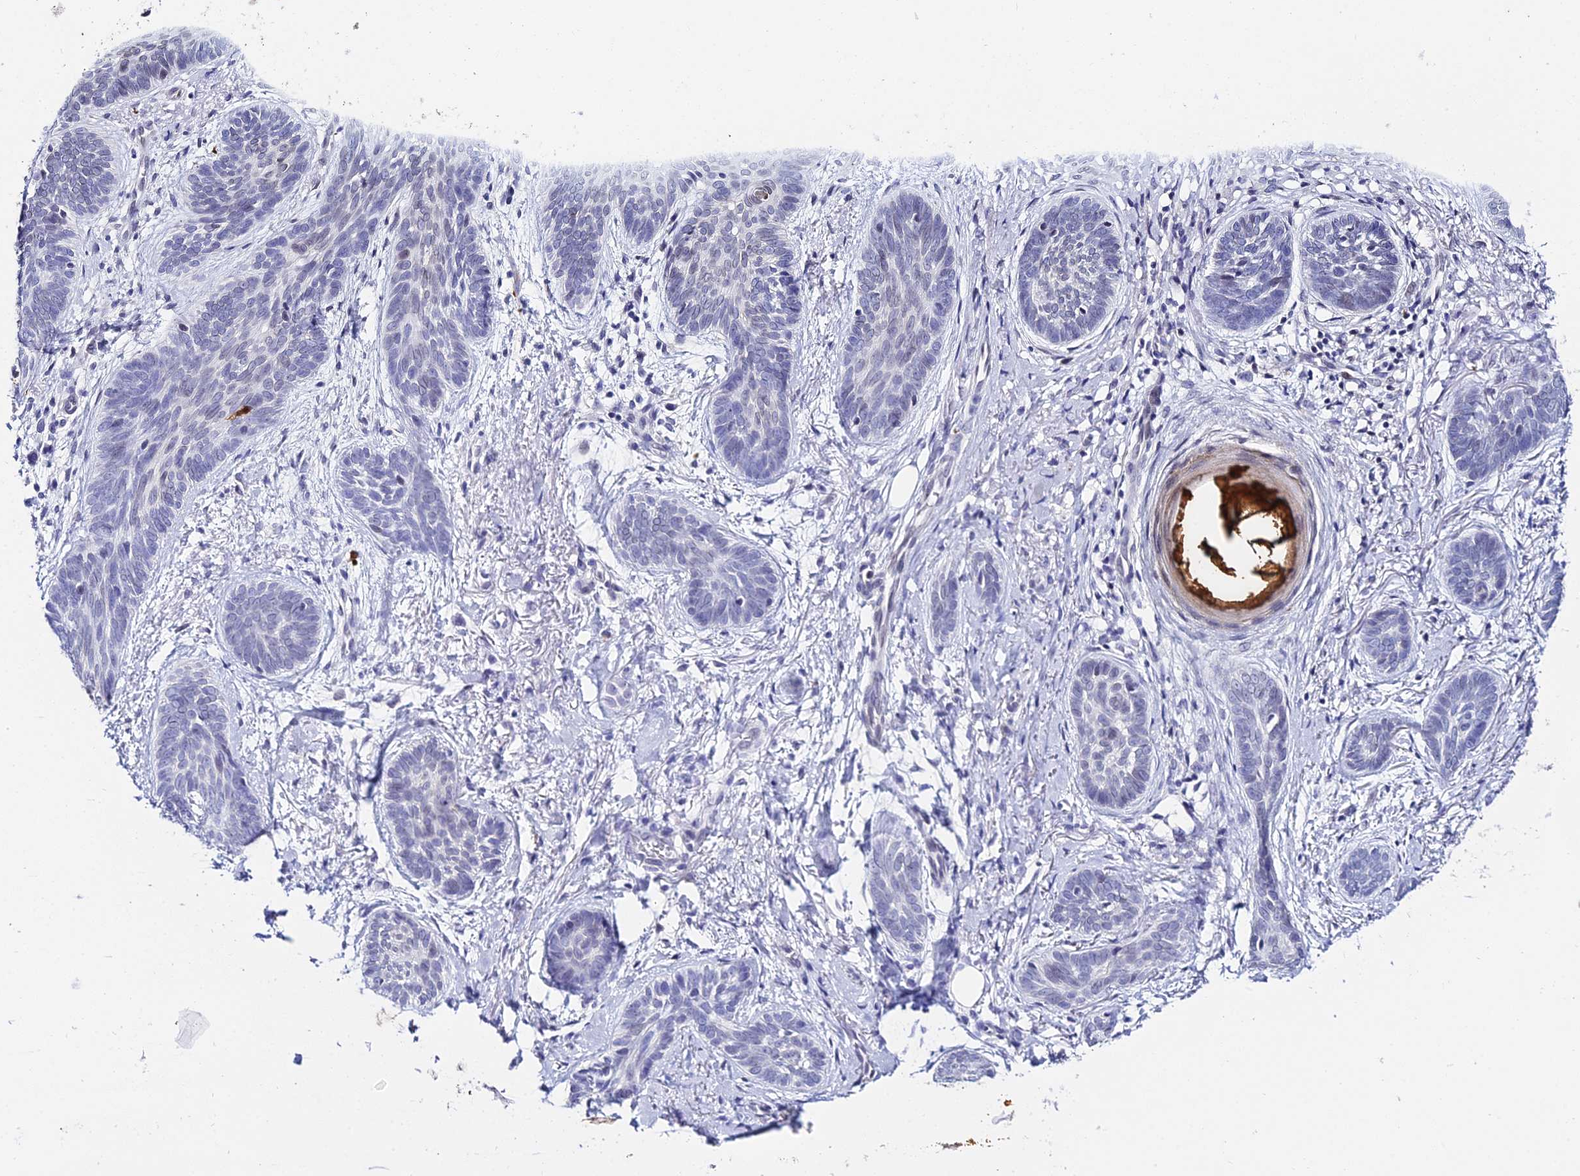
{"staining": {"intensity": "negative", "quantity": "none", "location": "none"}, "tissue": "skin cancer", "cell_type": "Tumor cells", "image_type": "cancer", "snomed": [{"axis": "morphology", "description": "Basal cell carcinoma"}, {"axis": "topography", "description": "Skin"}], "caption": "Tumor cells are negative for protein expression in human skin cancer (basal cell carcinoma). The staining was performed using DAB (3,3'-diaminobenzidine) to visualize the protein expression in brown, while the nuclei were stained in blue with hematoxylin (Magnification: 20x).", "gene": "MCM10", "patient": {"sex": "female", "age": 81}}